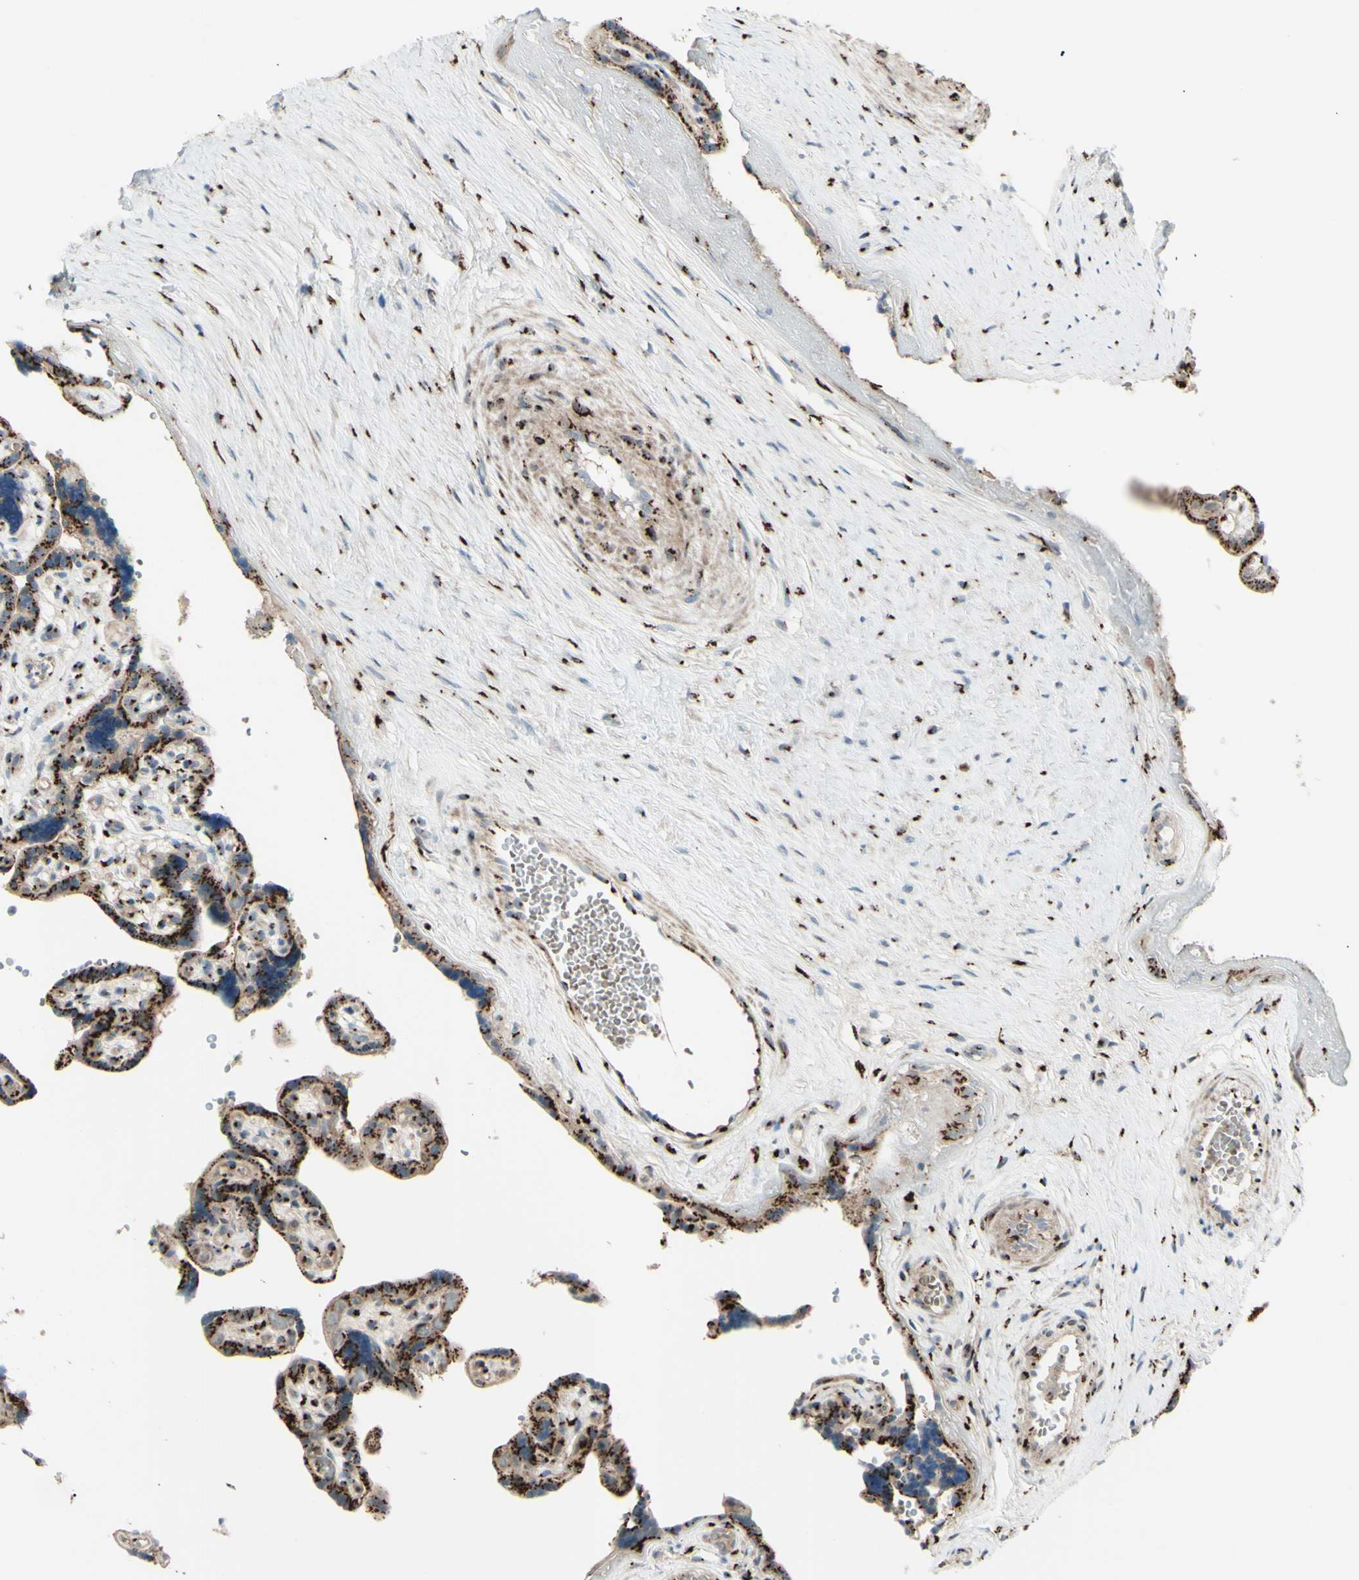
{"staining": {"intensity": "moderate", "quantity": ">75%", "location": "cytoplasmic/membranous"}, "tissue": "placenta", "cell_type": "Decidual cells", "image_type": "normal", "snomed": [{"axis": "morphology", "description": "Normal tissue, NOS"}, {"axis": "topography", "description": "Placenta"}], "caption": "Immunohistochemical staining of unremarkable placenta displays moderate cytoplasmic/membranous protein expression in about >75% of decidual cells. The protein of interest is shown in brown color, while the nuclei are stained blue.", "gene": "BPNT2", "patient": {"sex": "female", "age": 30}}